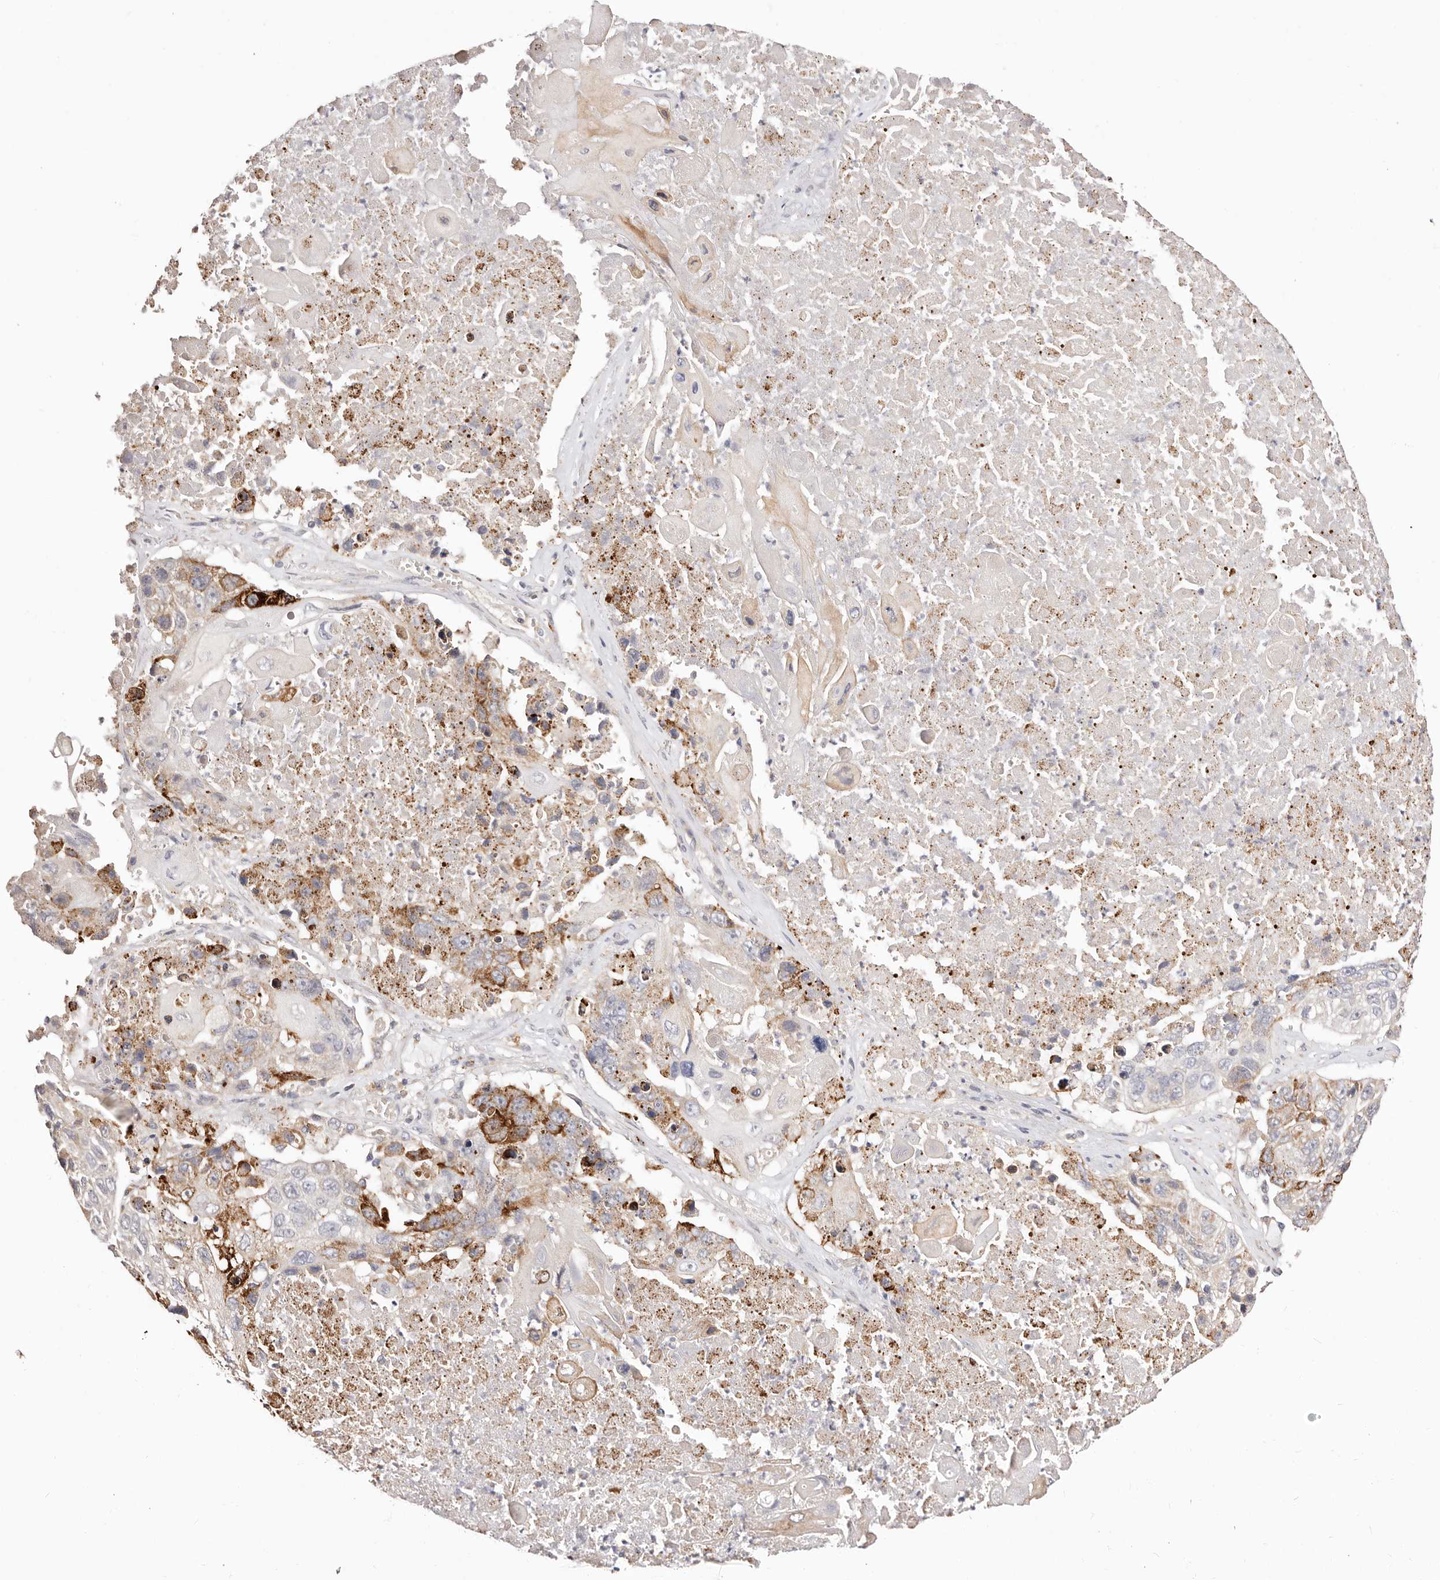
{"staining": {"intensity": "moderate", "quantity": "25%-75%", "location": "cytoplasmic/membranous"}, "tissue": "lung cancer", "cell_type": "Tumor cells", "image_type": "cancer", "snomed": [{"axis": "morphology", "description": "Squamous cell carcinoma, NOS"}, {"axis": "topography", "description": "Lung"}], "caption": "A brown stain highlights moderate cytoplasmic/membranous staining of a protein in human squamous cell carcinoma (lung) tumor cells.", "gene": "MAPK1", "patient": {"sex": "male", "age": 61}}